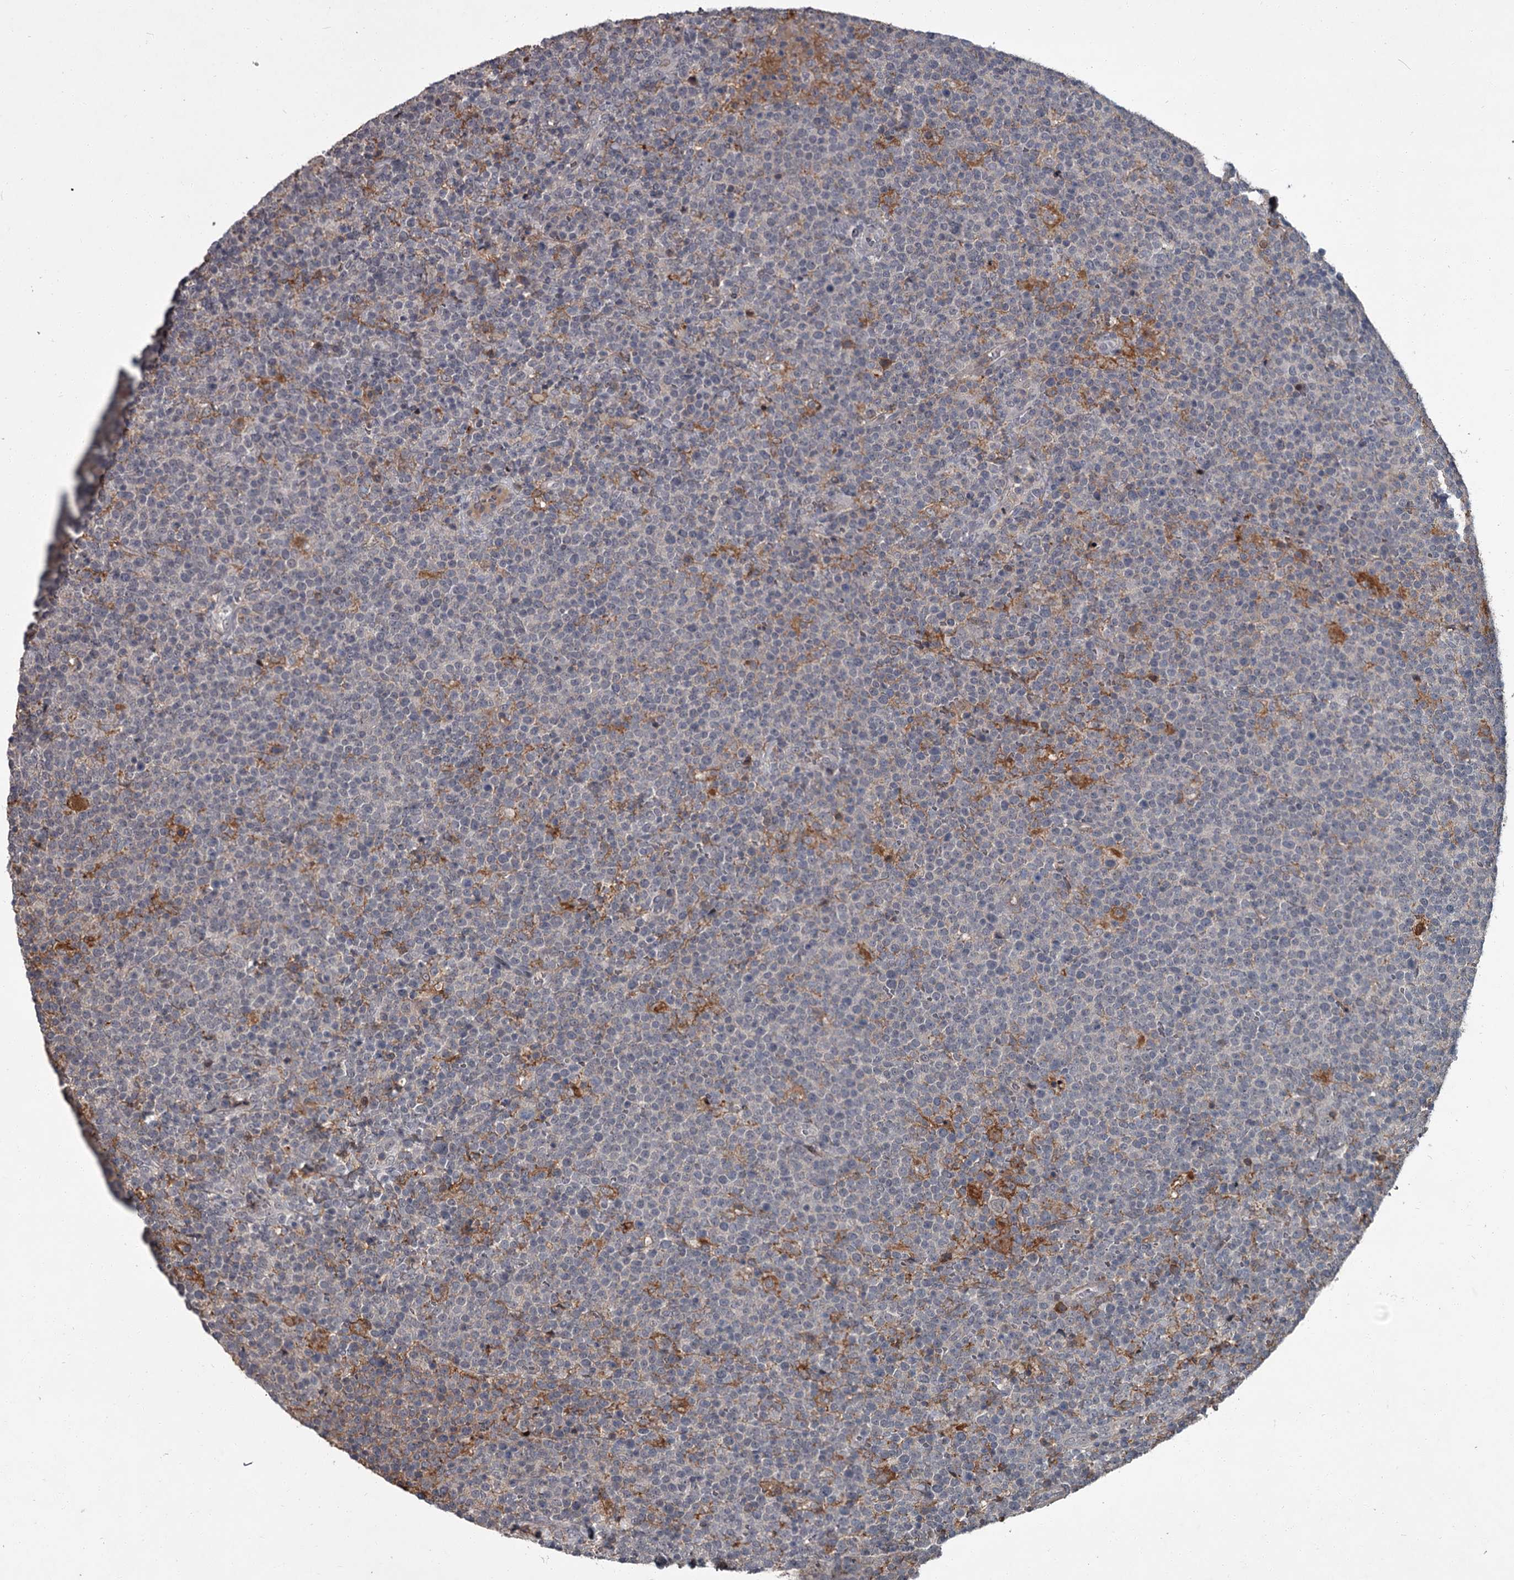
{"staining": {"intensity": "negative", "quantity": "none", "location": "none"}, "tissue": "lymphoma", "cell_type": "Tumor cells", "image_type": "cancer", "snomed": [{"axis": "morphology", "description": "Malignant lymphoma, non-Hodgkin's type, High grade"}, {"axis": "topography", "description": "Lymph node"}], "caption": "Immunohistochemistry image of high-grade malignant lymphoma, non-Hodgkin's type stained for a protein (brown), which exhibits no staining in tumor cells.", "gene": "FLVCR2", "patient": {"sex": "male", "age": 61}}